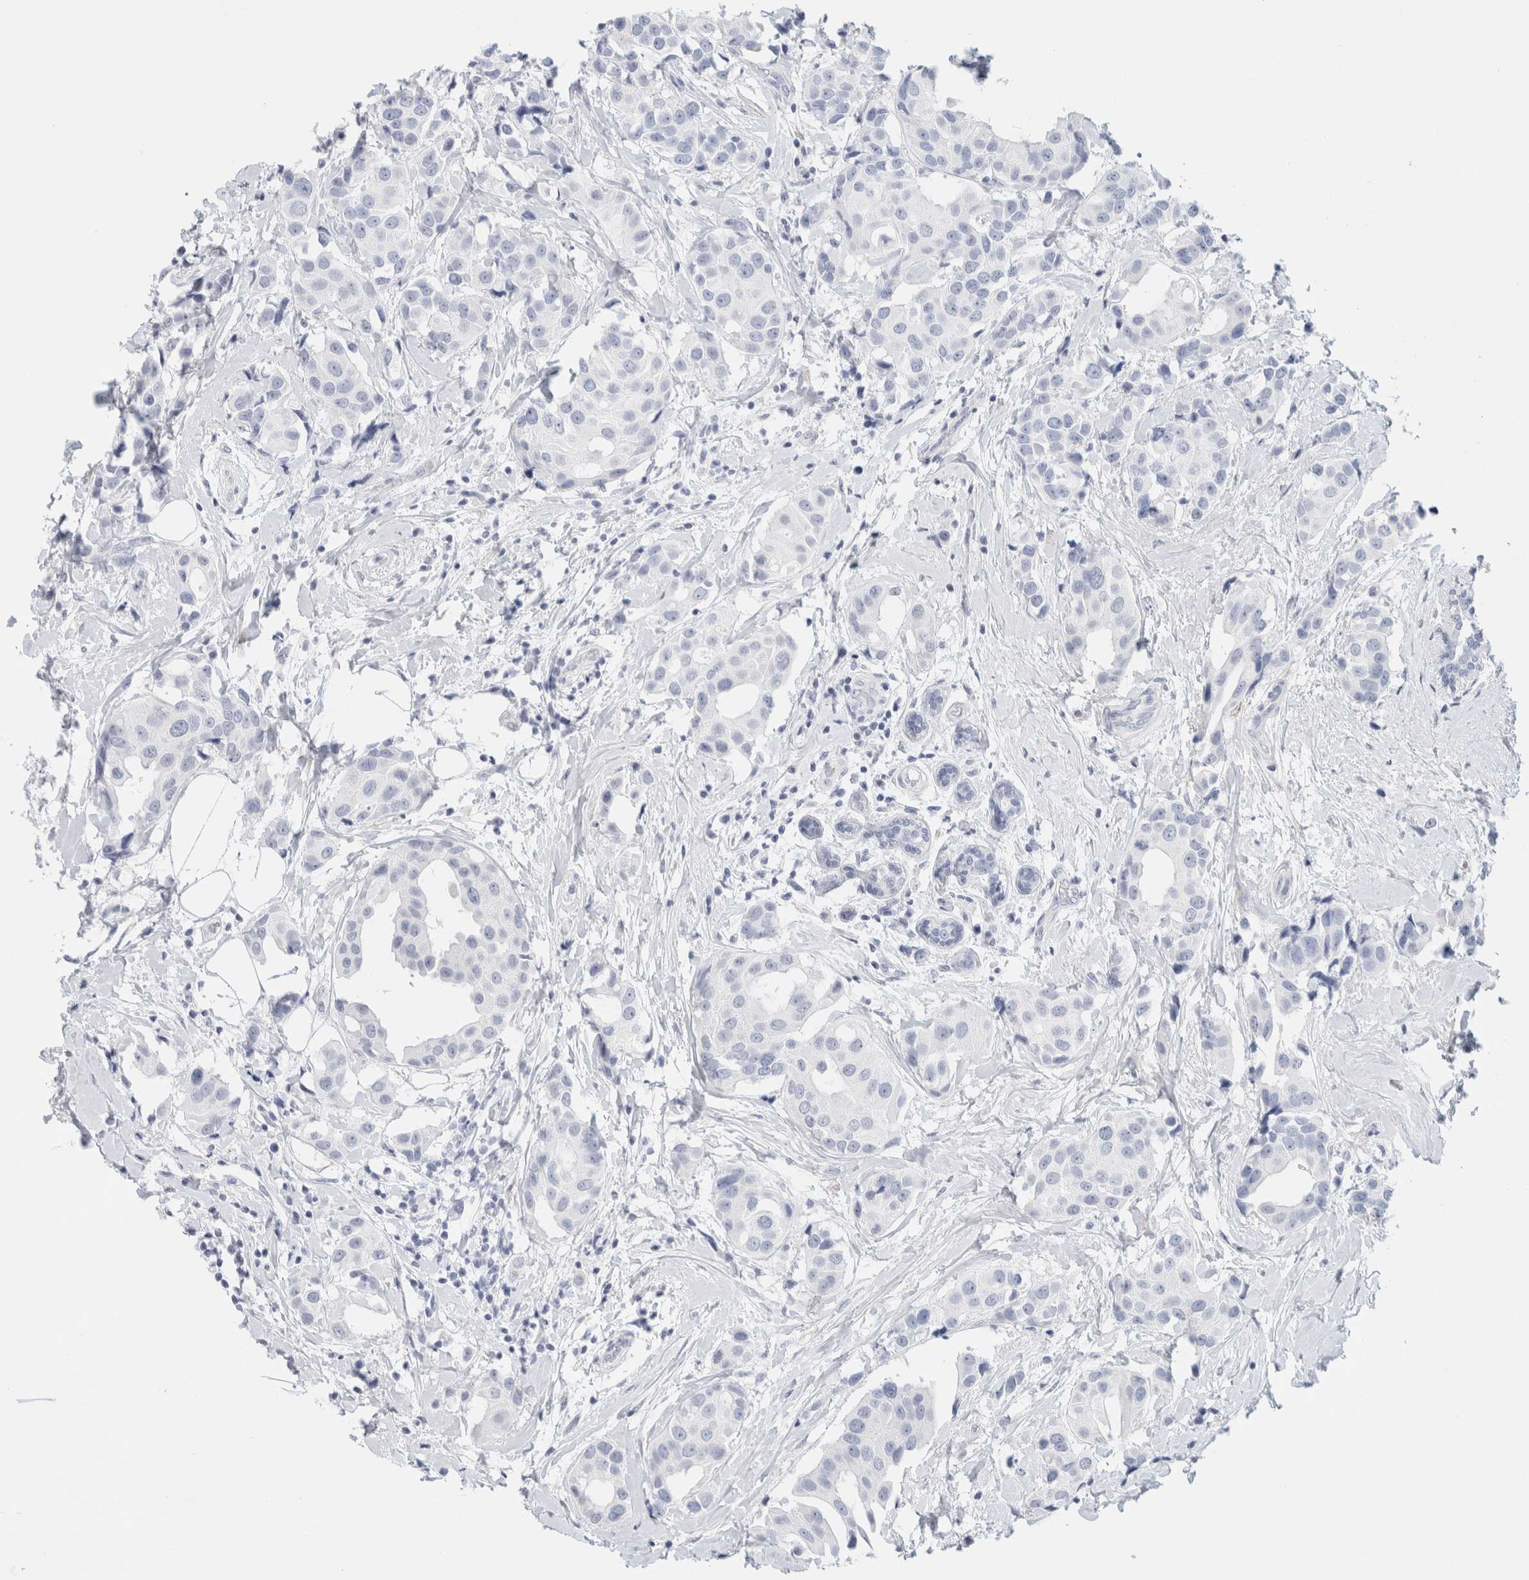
{"staining": {"intensity": "negative", "quantity": "none", "location": "none"}, "tissue": "breast cancer", "cell_type": "Tumor cells", "image_type": "cancer", "snomed": [{"axis": "morphology", "description": "Normal tissue, NOS"}, {"axis": "morphology", "description": "Duct carcinoma"}, {"axis": "topography", "description": "Breast"}], "caption": "Immunohistochemistry (IHC) histopathology image of neoplastic tissue: breast cancer (infiltrating ductal carcinoma) stained with DAB shows no significant protein expression in tumor cells.", "gene": "RTN4", "patient": {"sex": "female", "age": 39}}